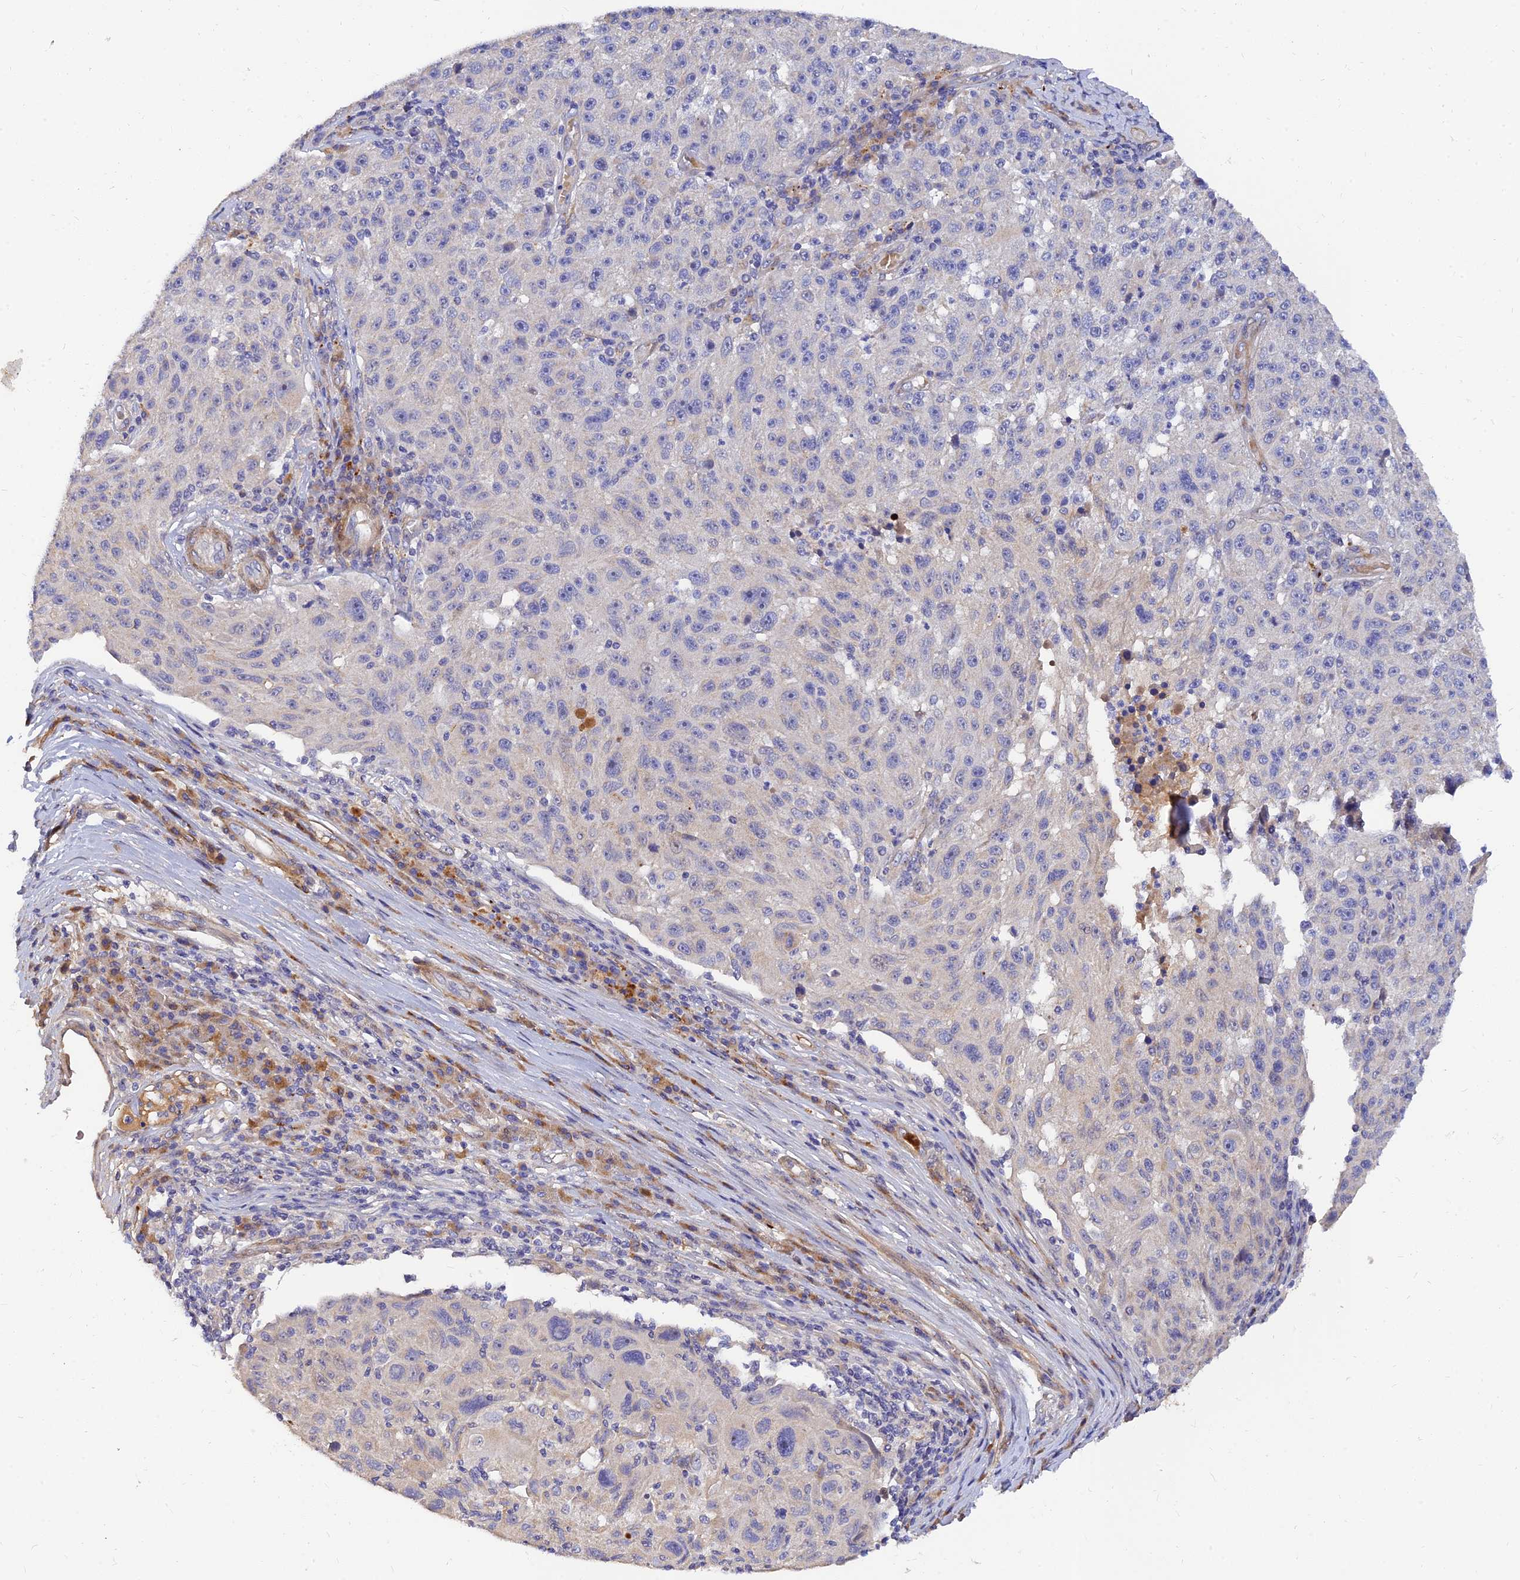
{"staining": {"intensity": "negative", "quantity": "none", "location": "none"}, "tissue": "melanoma", "cell_type": "Tumor cells", "image_type": "cancer", "snomed": [{"axis": "morphology", "description": "Malignant melanoma, NOS"}, {"axis": "topography", "description": "Skin"}], "caption": "Melanoma stained for a protein using IHC demonstrates no expression tumor cells.", "gene": "MRPL35", "patient": {"sex": "male", "age": 53}}